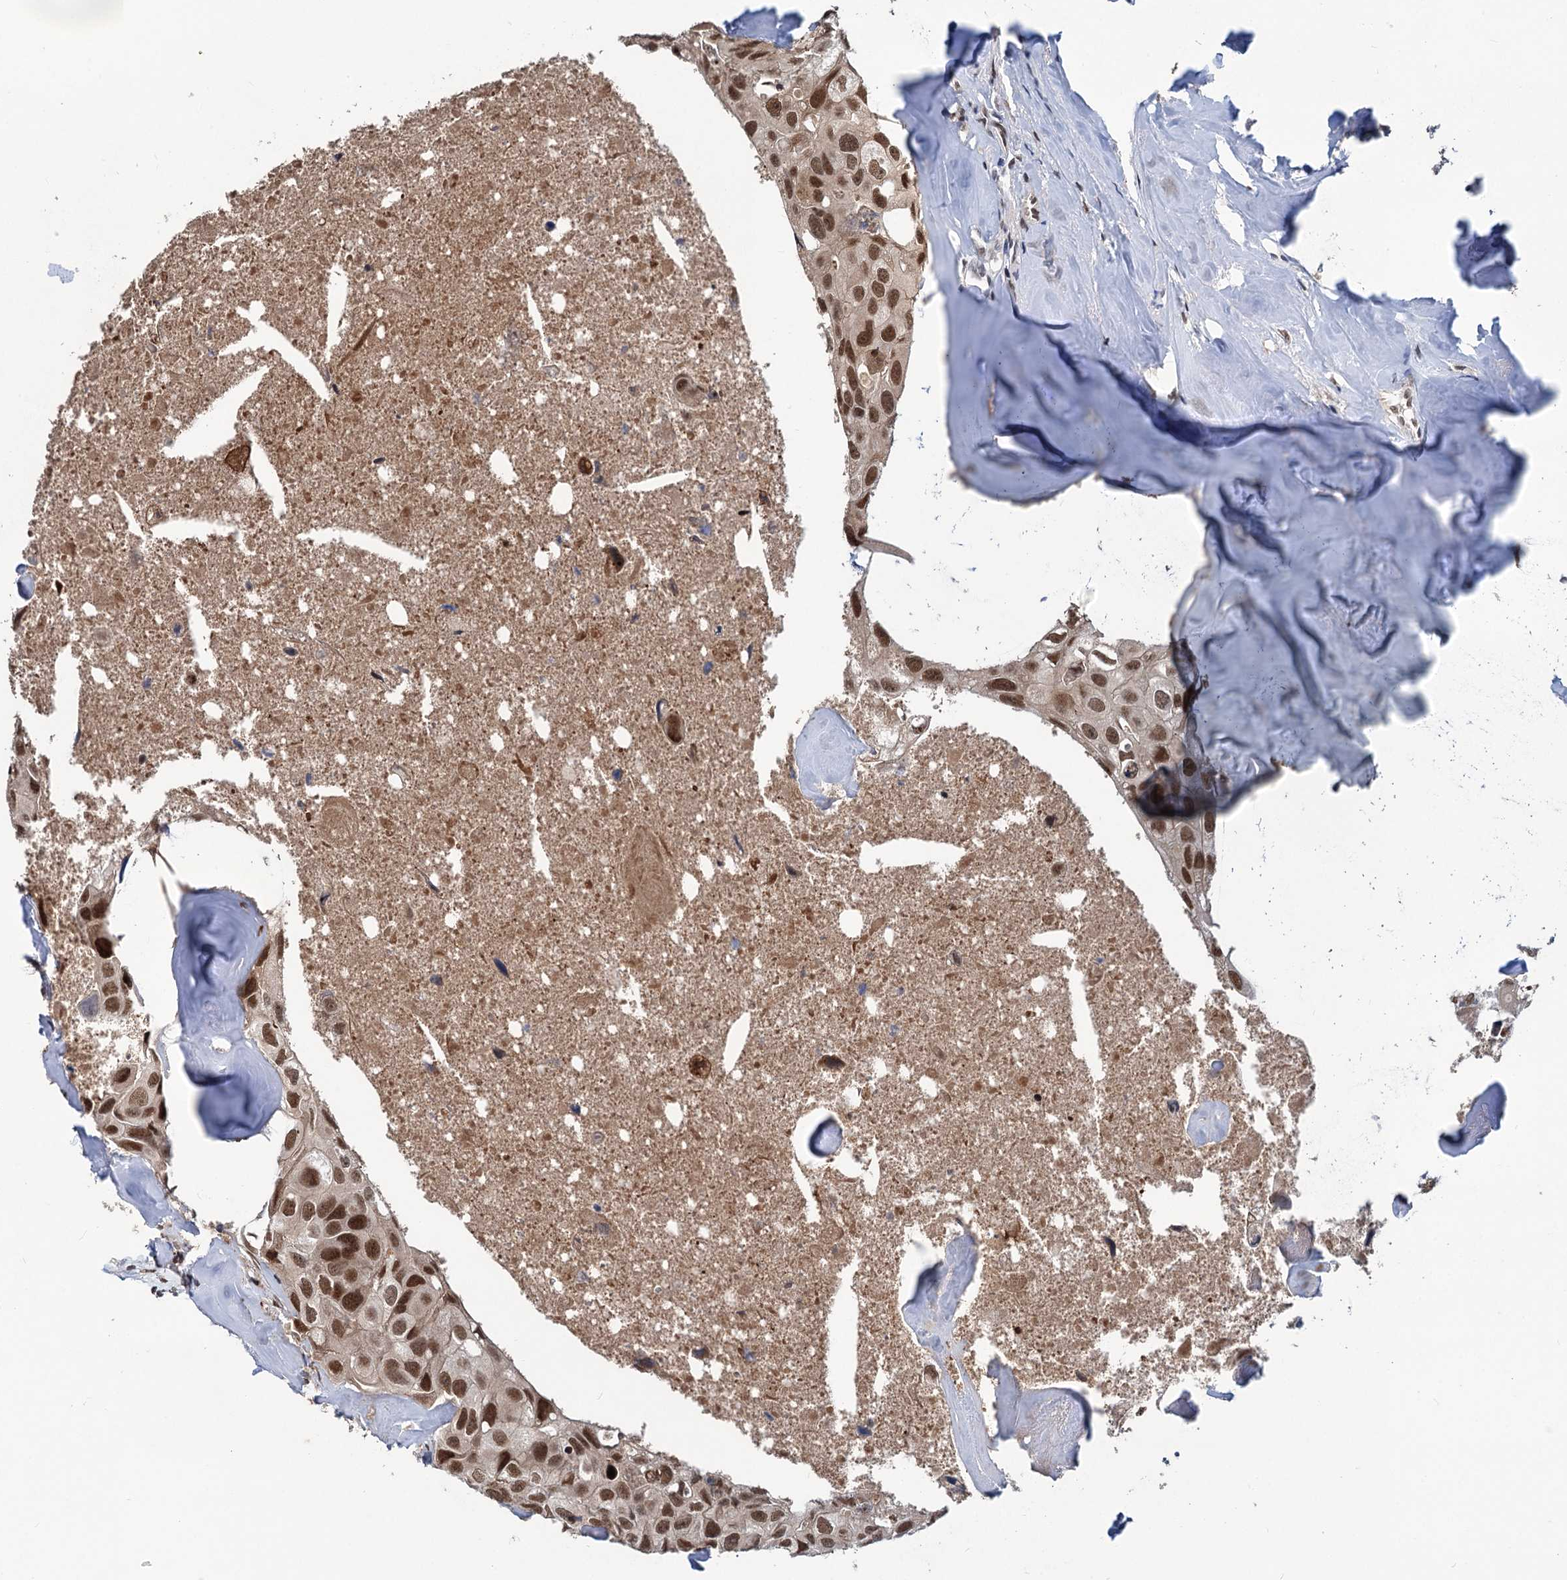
{"staining": {"intensity": "moderate", "quantity": ">75%", "location": "nuclear"}, "tissue": "head and neck cancer", "cell_type": "Tumor cells", "image_type": "cancer", "snomed": [{"axis": "morphology", "description": "Adenocarcinoma, NOS"}, {"axis": "morphology", "description": "Adenocarcinoma, metastatic, NOS"}, {"axis": "topography", "description": "Head-Neck"}], "caption": "Protein expression analysis of head and neck cancer displays moderate nuclear positivity in about >75% of tumor cells. The staining is performed using DAB (3,3'-diaminobenzidine) brown chromogen to label protein expression. The nuclei are counter-stained blue using hematoxylin.", "gene": "PHF8", "patient": {"sex": "male", "age": 75}}